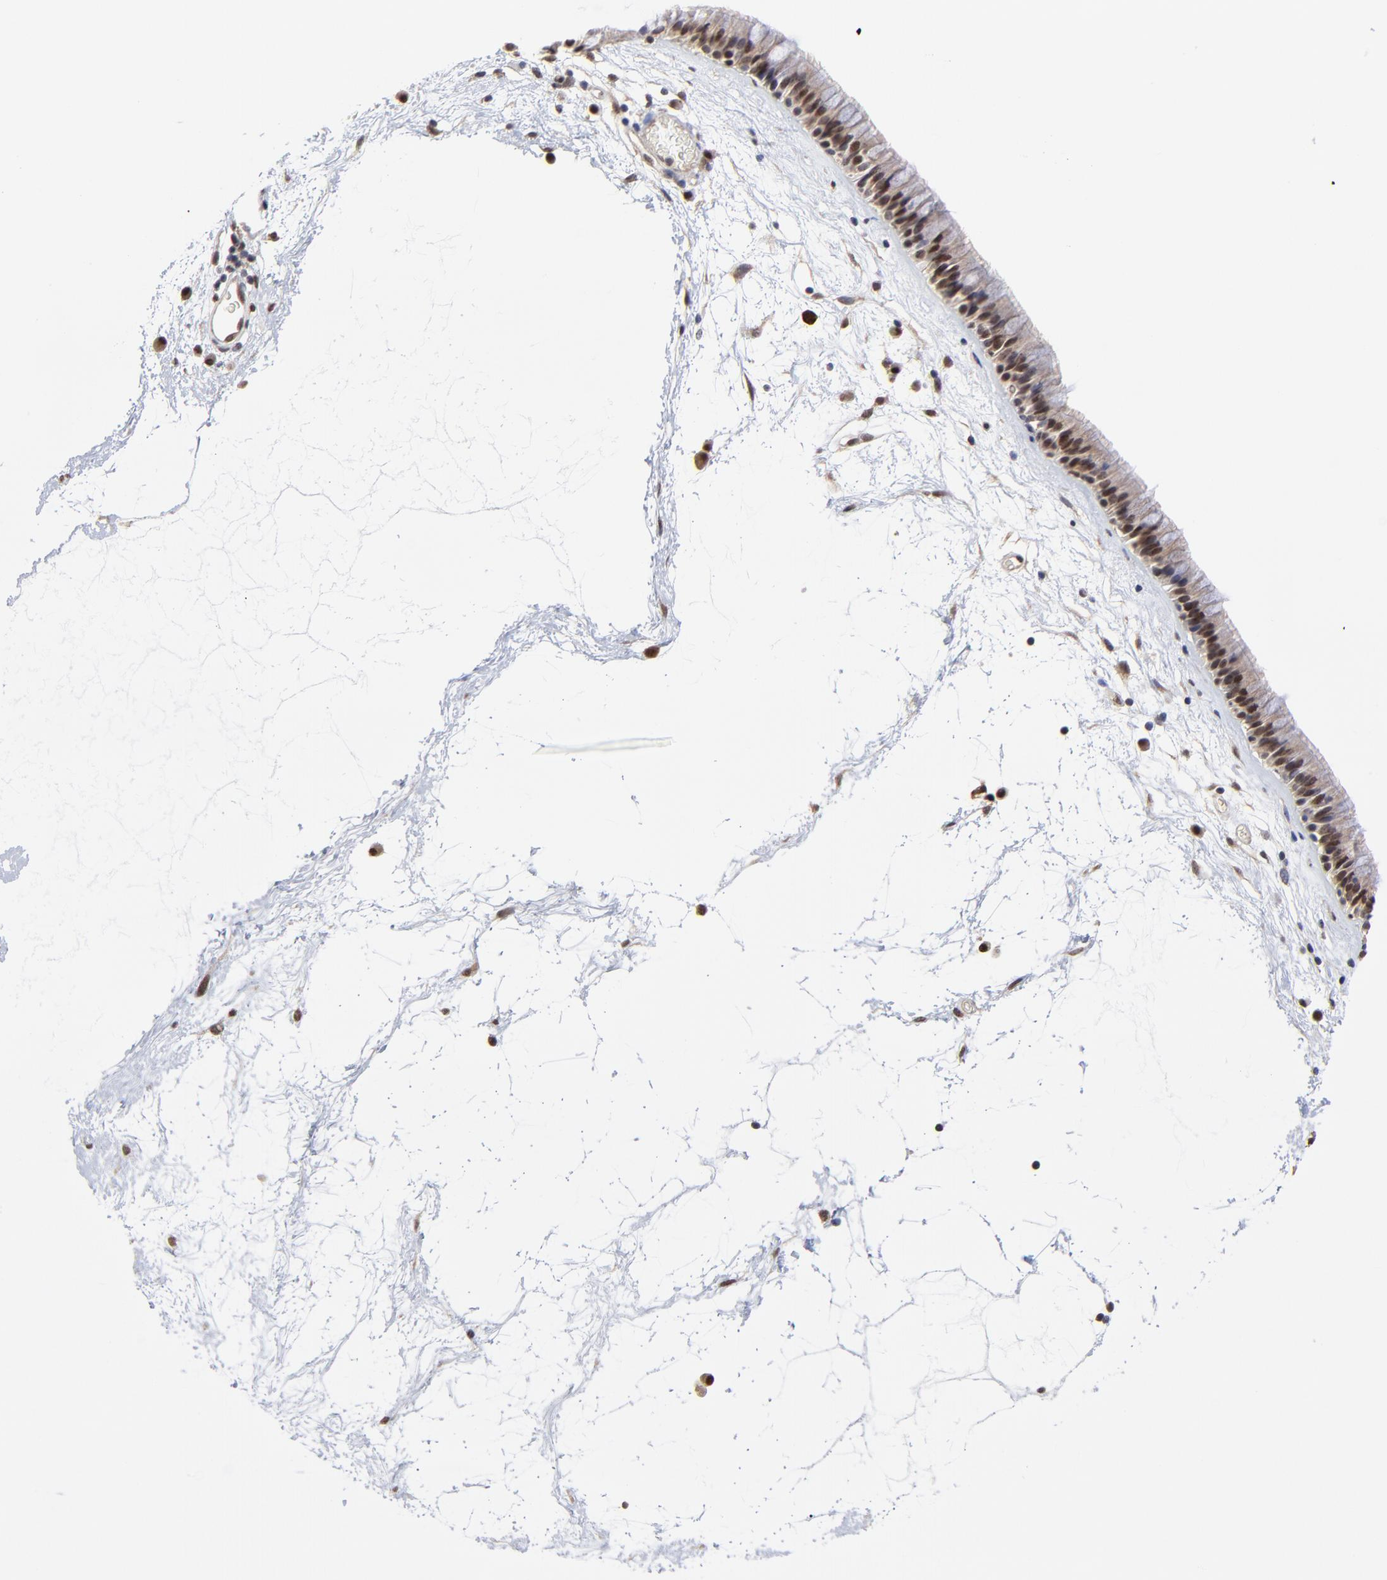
{"staining": {"intensity": "strong", "quantity": ">75%", "location": "cytoplasmic/membranous,nuclear"}, "tissue": "nasopharynx", "cell_type": "Respiratory epithelial cells", "image_type": "normal", "snomed": [{"axis": "morphology", "description": "Normal tissue, NOS"}, {"axis": "morphology", "description": "Inflammation, NOS"}, {"axis": "topography", "description": "Nasopharynx"}], "caption": "Immunohistochemical staining of benign nasopharynx shows high levels of strong cytoplasmic/membranous,nuclear staining in about >75% of respiratory epithelial cells.", "gene": "DSN1", "patient": {"sex": "male", "age": 48}}